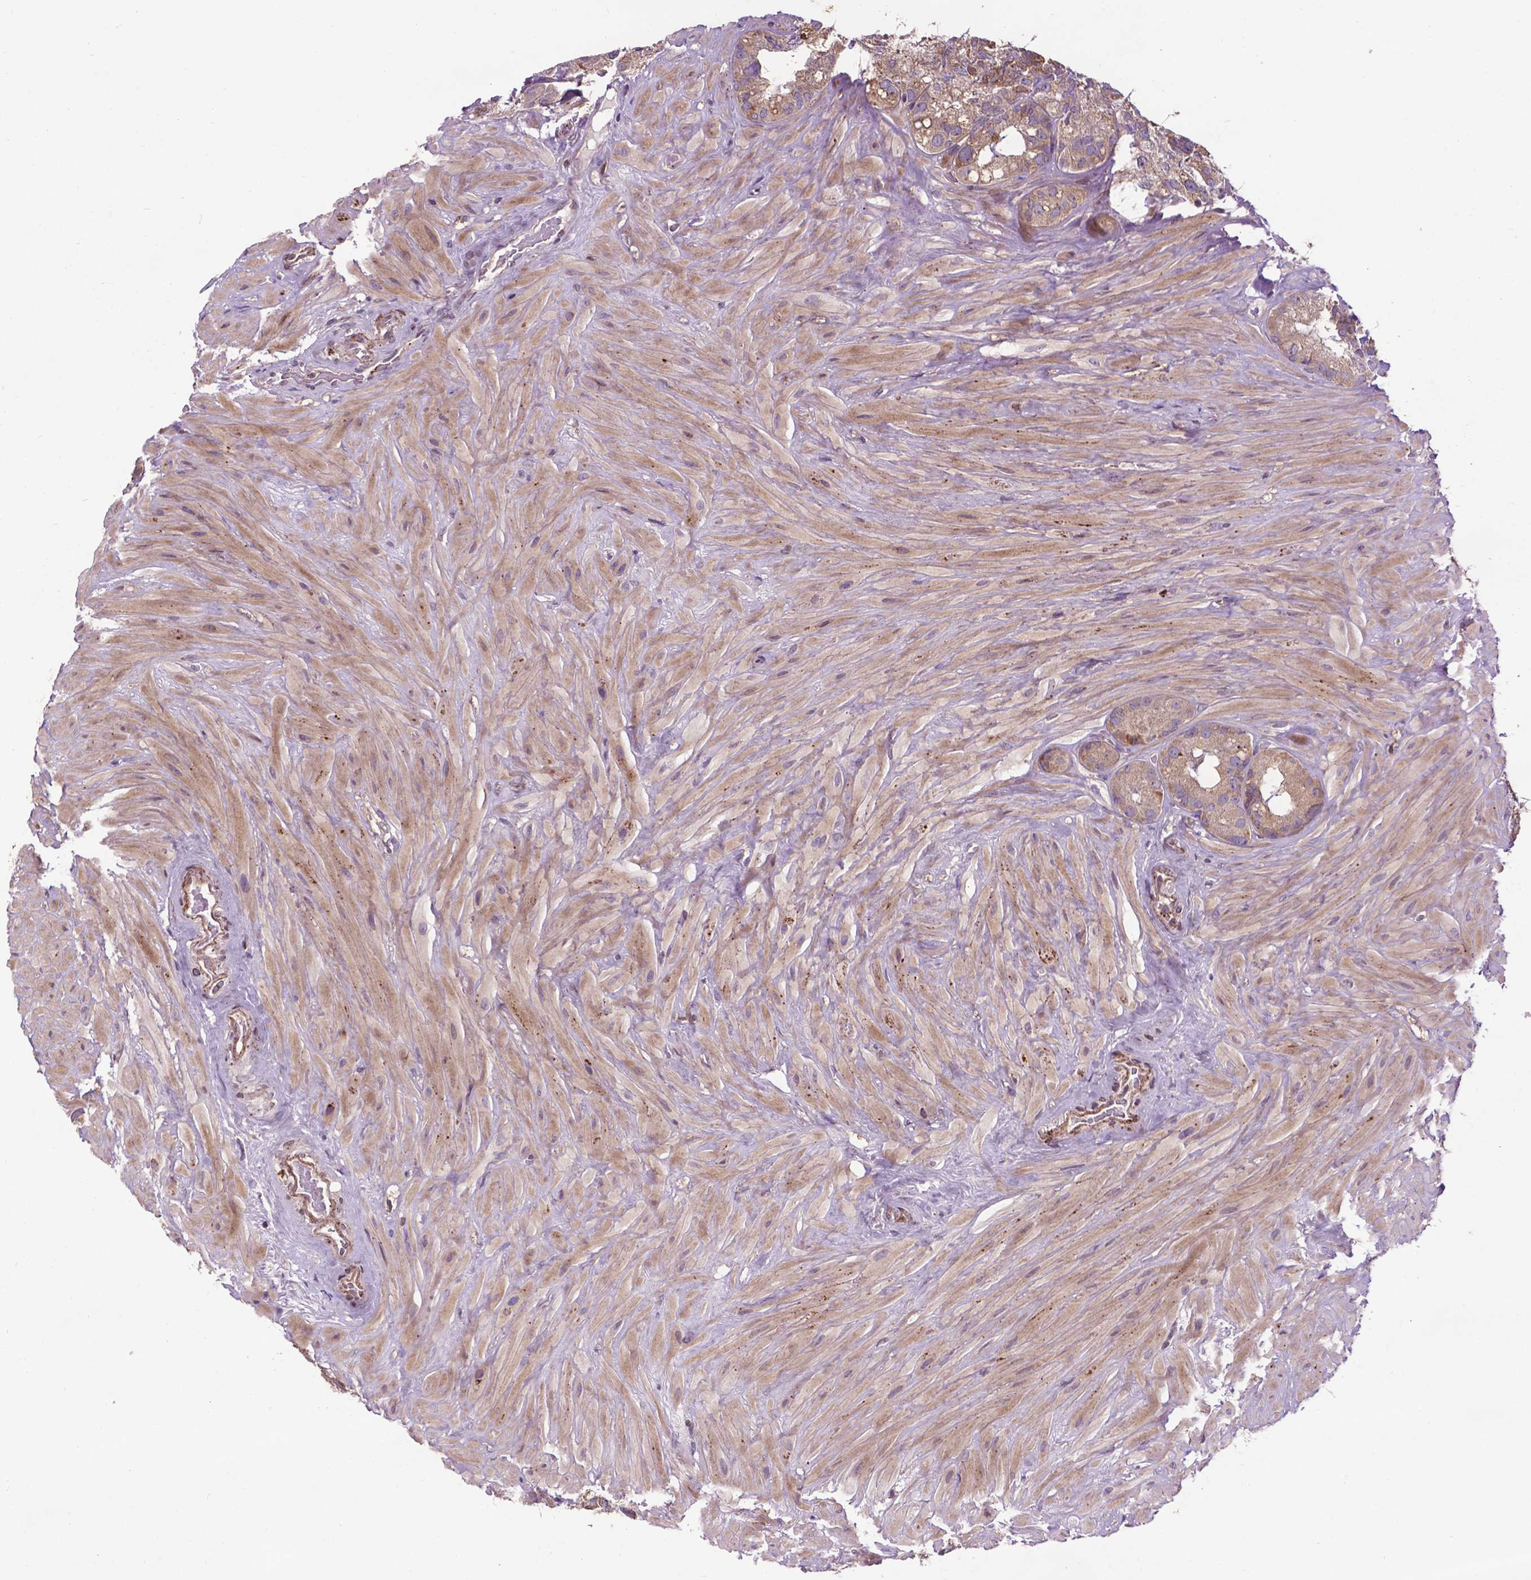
{"staining": {"intensity": "weak", "quantity": ">75%", "location": "cytoplasmic/membranous"}, "tissue": "seminal vesicle", "cell_type": "Glandular cells", "image_type": "normal", "snomed": [{"axis": "morphology", "description": "Normal tissue, NOS"}, {"axis": "topography", "description": "Seminal veicle"}], "caption": "Weak cytoplasmic/membranous protein positivity is identified in about >75% of glandular cells in seminal vesicle. (IHC, brightfield microscopy, high magnification).", "gene": "SPNS2", "patient": {"sex": "male", "age": 60}}